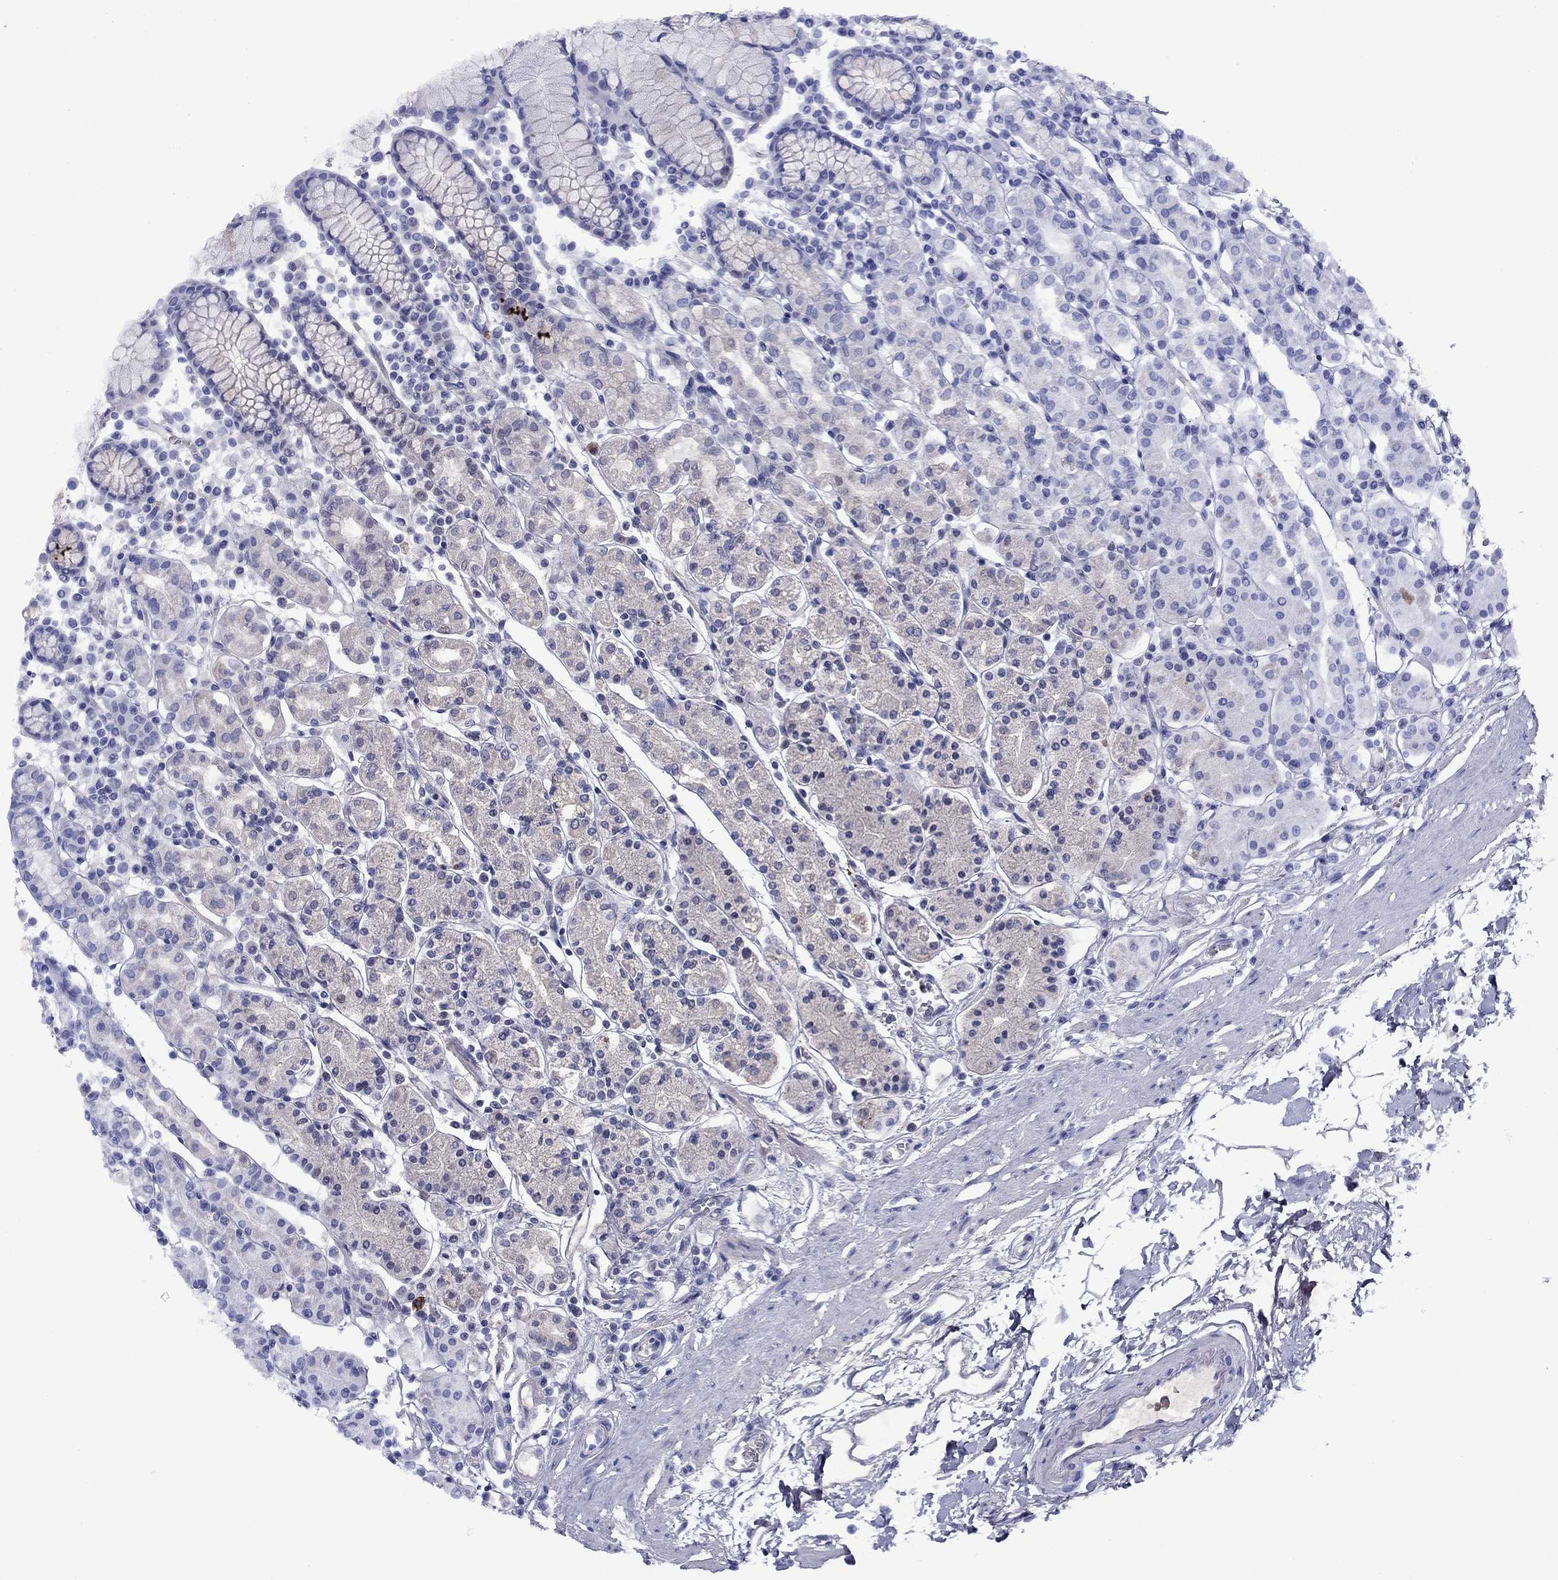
{"staining": {"intensity": "negative", "quantity": "none", "location": "none"}, "tissue": "stomach", "cell_type": "Glandular cells", "image_type": "normal", "snomed": [{"axis": "morphology", "description": "Normal tissue, NOS"}, {"axis": "topography", "description": "Stomach, upper"}, {"axis": "topography", "description": "Stomach"}], "caption": "The immunohistochemistry (IHC) photomicrograph has no significant staining in glandular cells of stomach.", "gene": "APOA2", "patient": {"sex": "male", "age": 62}}